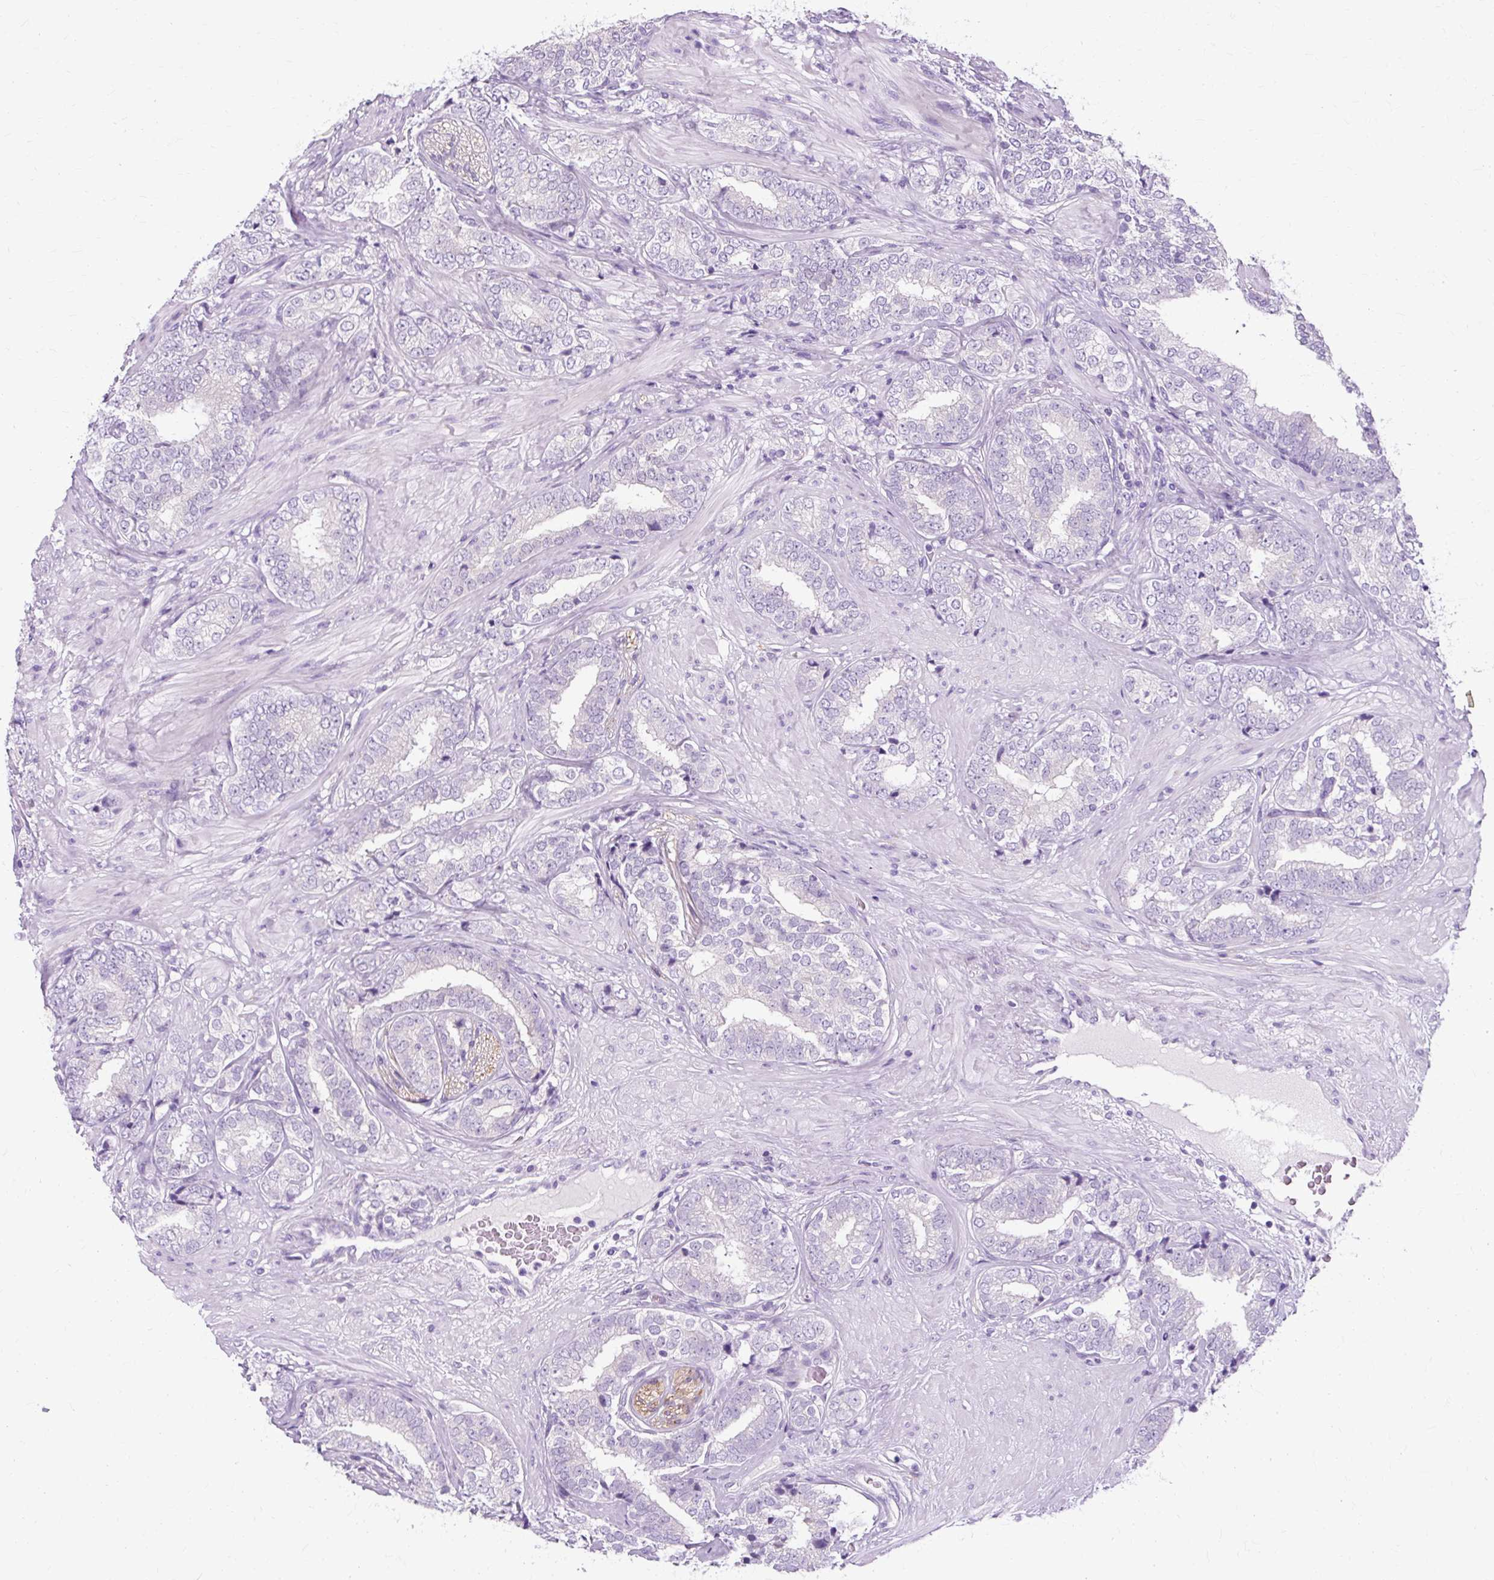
{"staining": {"intensity": "negative", "quantity": "none", "location": "none"}, "tissue": "prostate cancer", "cell_type": "Tumor cells", "image_type": "cancer", "snomed": [{"axis": "morphology", "description": "Adenocarcinoma, High grade"}, {"axis": "topography", "description": "Prostate"}], "caption": "Immunohistochemical staining of prostate cancer (high-grade adenocarcinoma) exhibits no significant staining in tumor cells. (DAB (3,3'-diaminobenzidine) IHC, high magnification).", "gene": "TMEM89", "patient": {"sex": "male", "age": 72}}